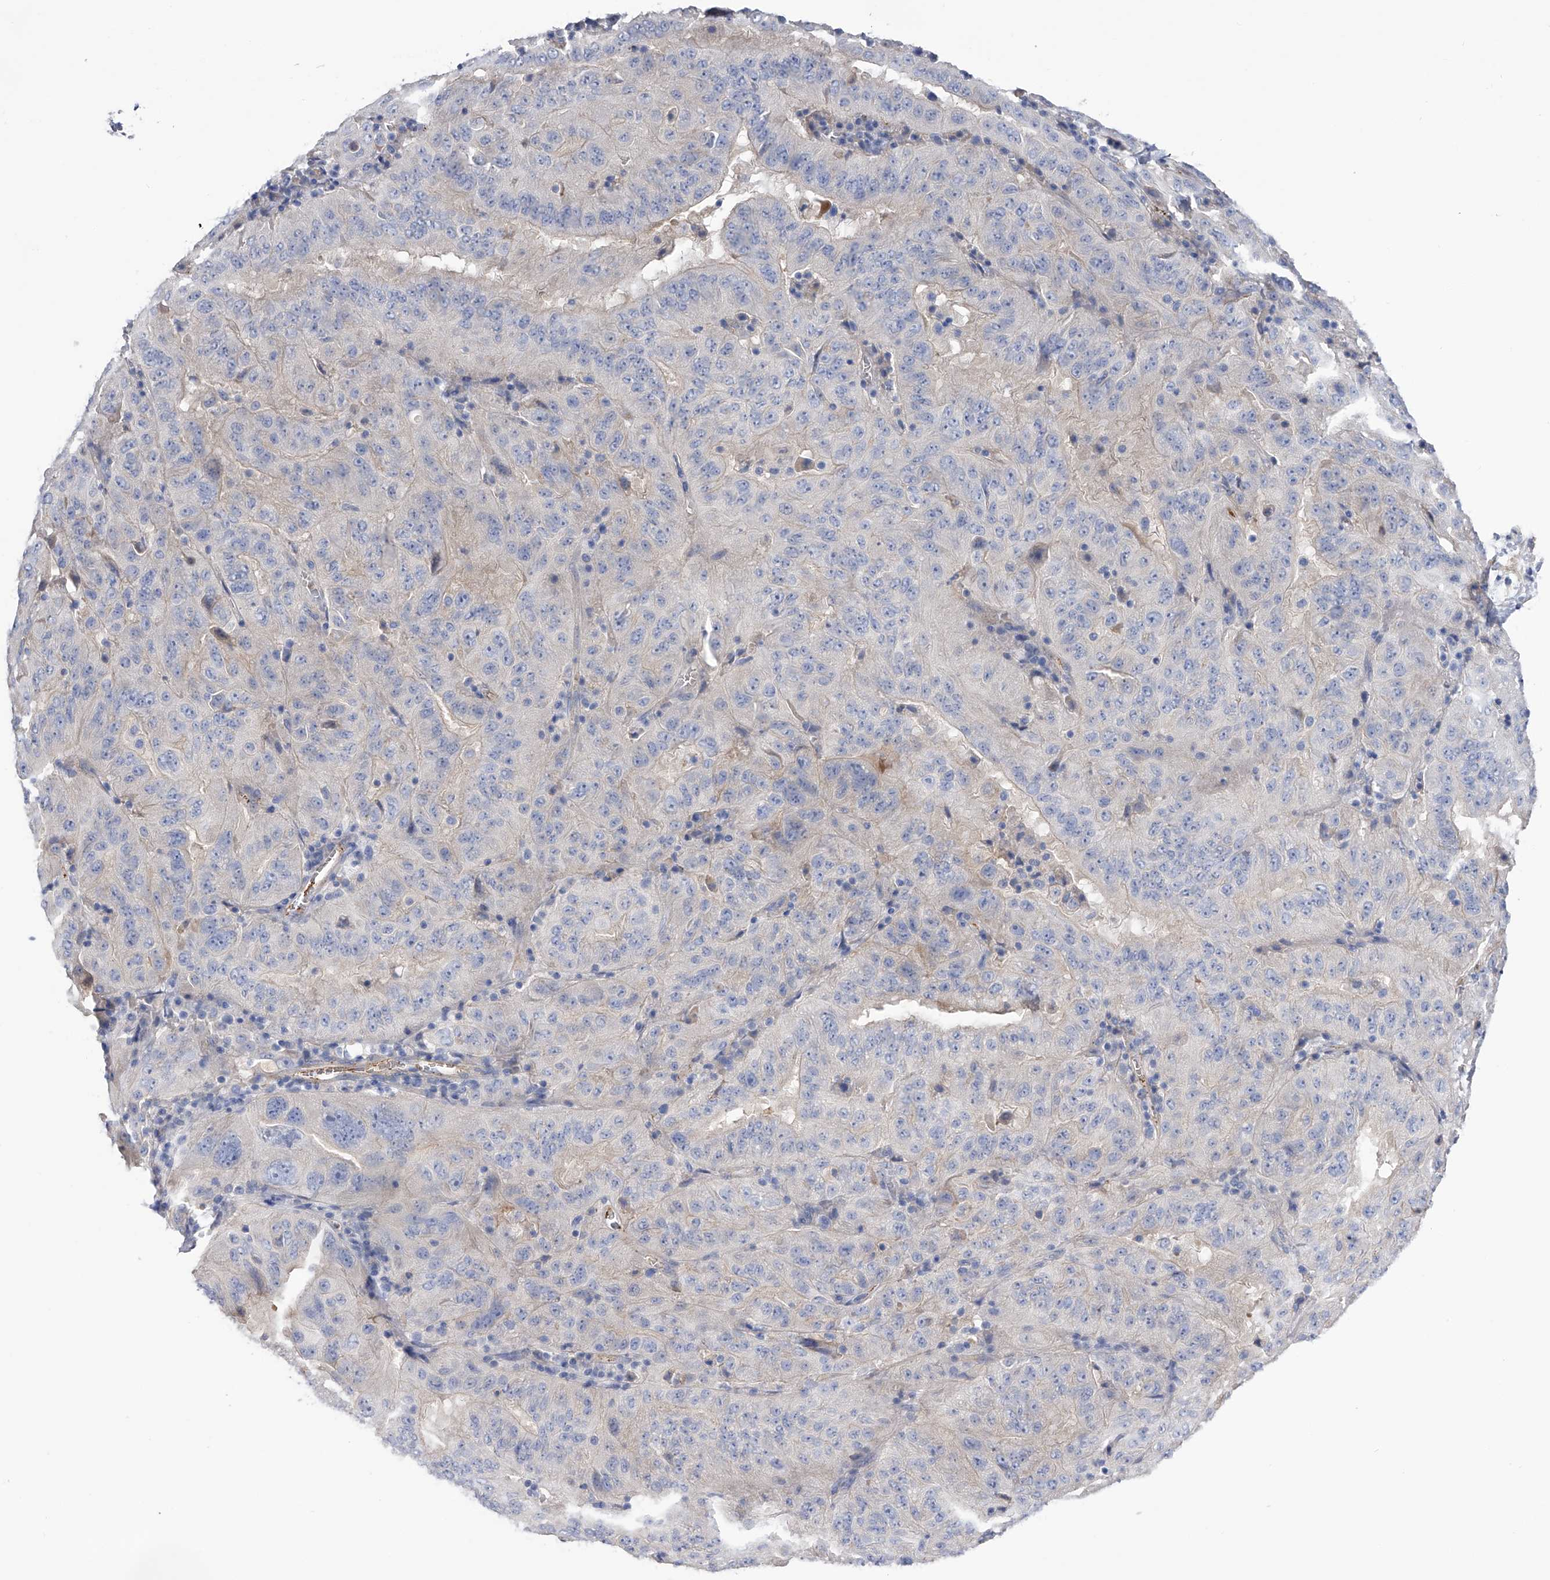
{"staining": {"intensity": "negative", "quantity": "none", "location": "none"}, "tissue": "pancreatic cancer", "cell_type": "Tumor cells", "image_type": "cancer", "snomed": [{"axis": "morphology", "description": "Adenocarcinoma, NOS"}, {"axis": "topography", "description": "Pancreas"}], "caption": "Pancreatic cancer (adenocarcinoma) was stained to show a protein in brown. There is no significant positivity in tumor cells. (DAB immunohistochemistry with hematoxylin counter stain).", "gene": "RWDD2A", "patient": {"sex": "male", "age": 63}}